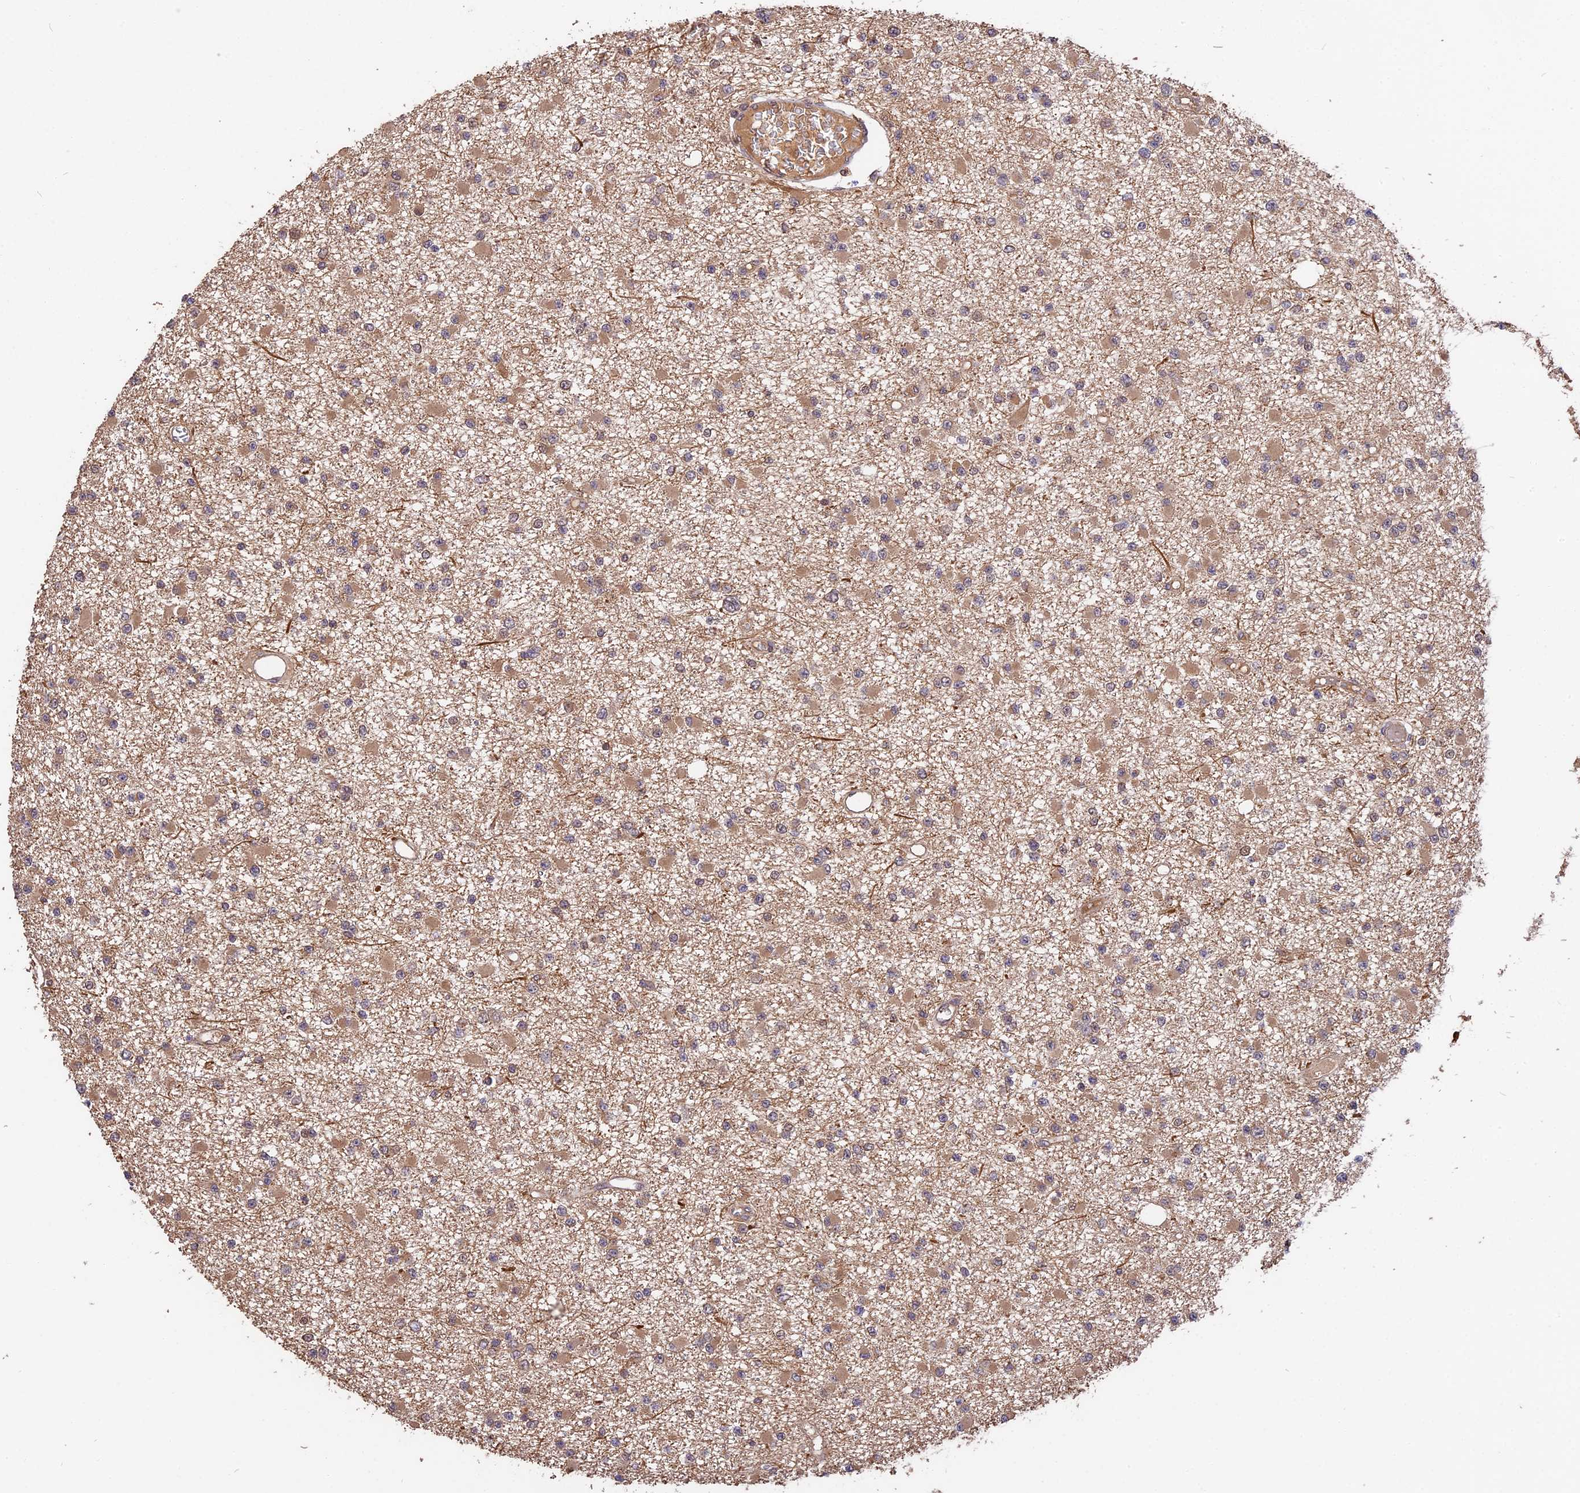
{"staining": {"intensity": "weak", "quantity": "25%-75%", "location": "cytoplasmic/membranous"}, "tissue": "glioma", "cell_type": "Tumor cells", "image_type": "cancer", "snomed": [{"axis": "morphology", "description": "Glioma, malignant, Low grade"}, {"axis": "topography", "description": "Brain"}], "caption": "This is an image of immunohistochemistry staining of glioma, which shows weak staining in the cytoplasmic/membranous of tumor cells.", "gene": "ESCO1", "patient": {"sex": "female", "age": 22}}